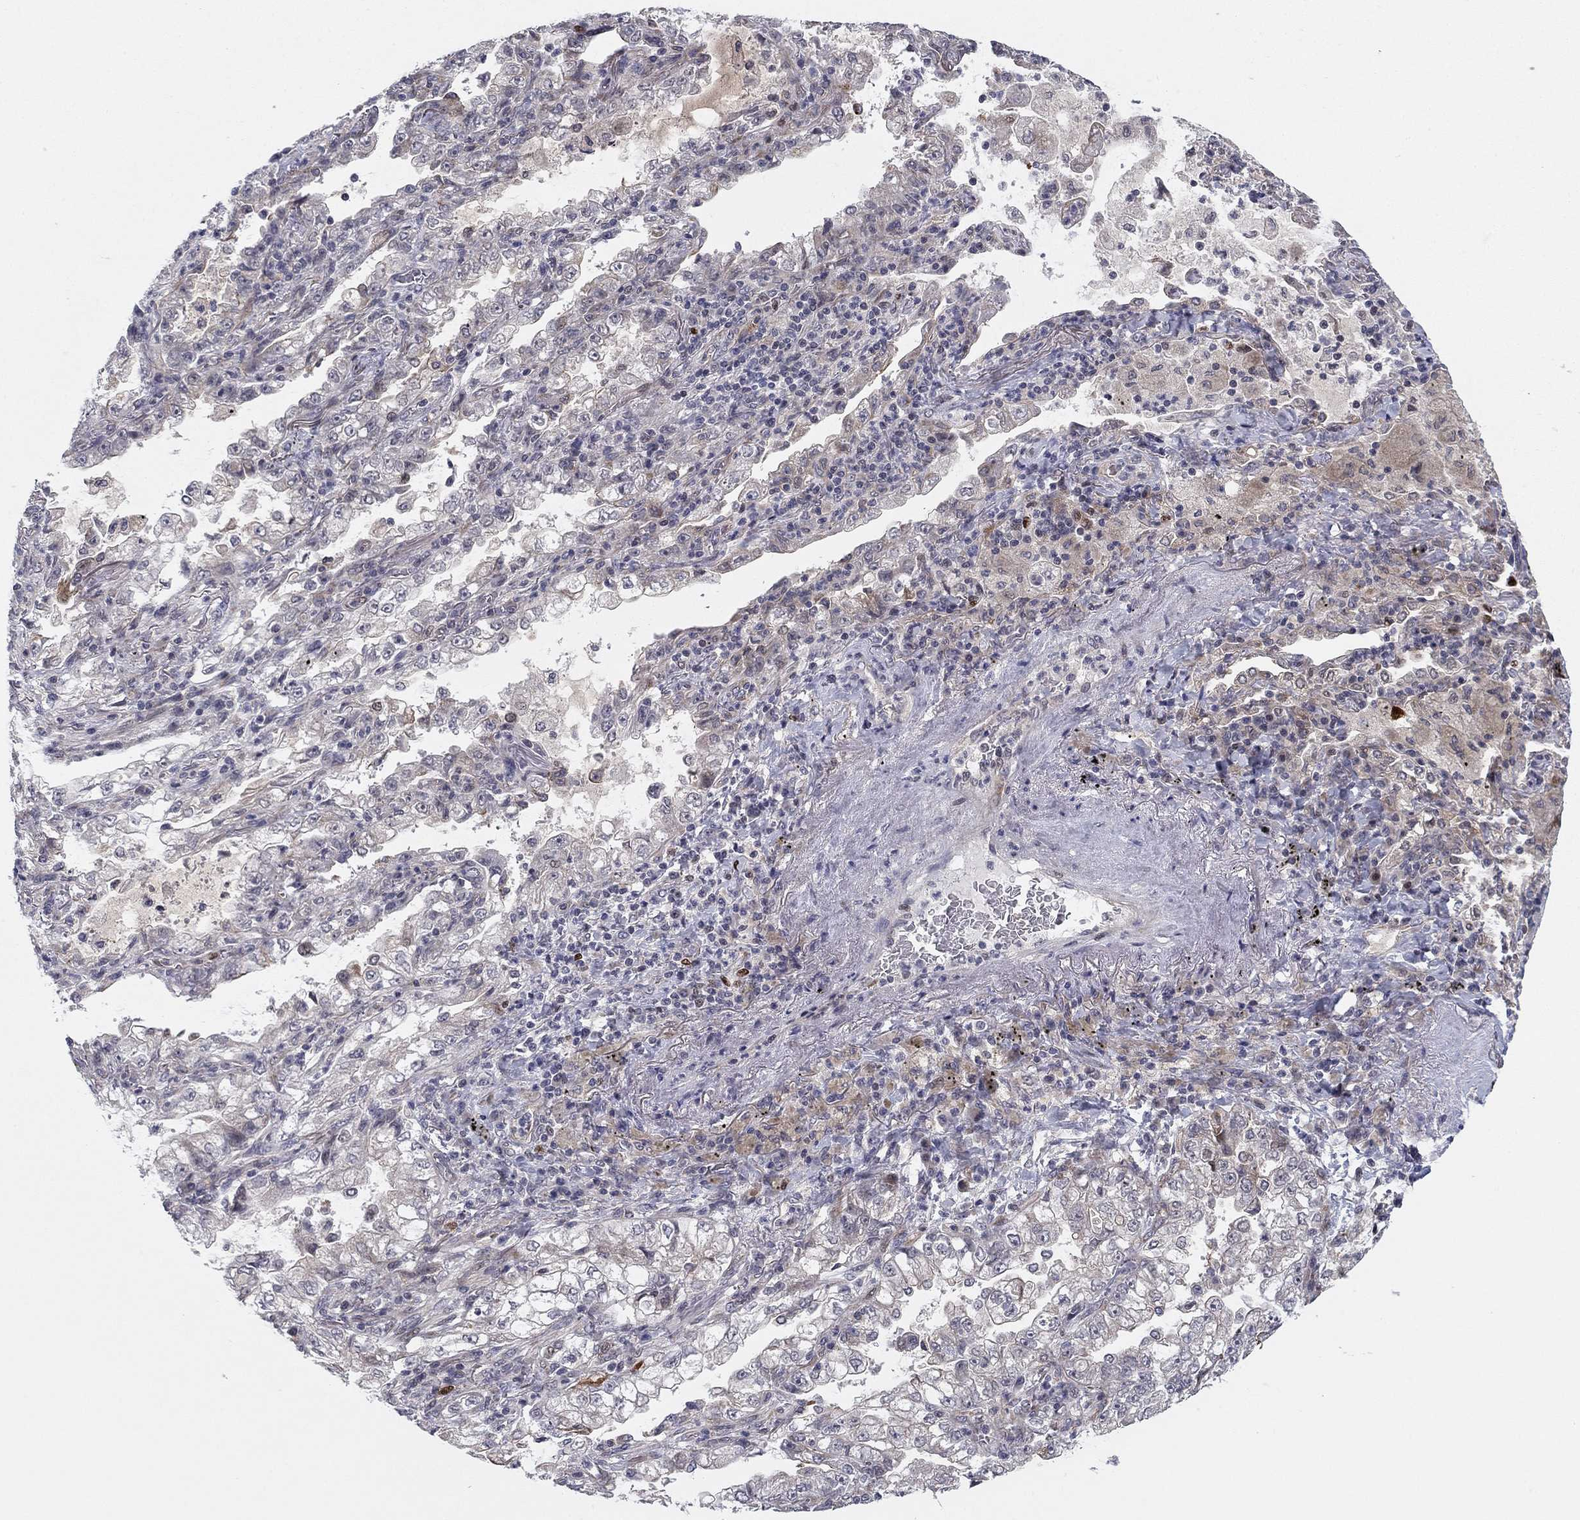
{"staining": {"intensity": "weak", "quantity": "<25%", "location": "cytoplasmic/membranous"}, "tissue": "lung cancer", "cell_type": "Tumor cells", "image_type": "cancer", "snomed": [{"axis": "morphology", "description": "Adenocarcinoma, NOS"}, {"axis": "topography", "description": "Lung"}], "caption": "Lung cancer (adenocarcinoma) stained for a protein using immunohistochemistry exhibits no expression tumor cells.", "gene": "BCL11A", "patient": {"sex": "female", "age": 73}}